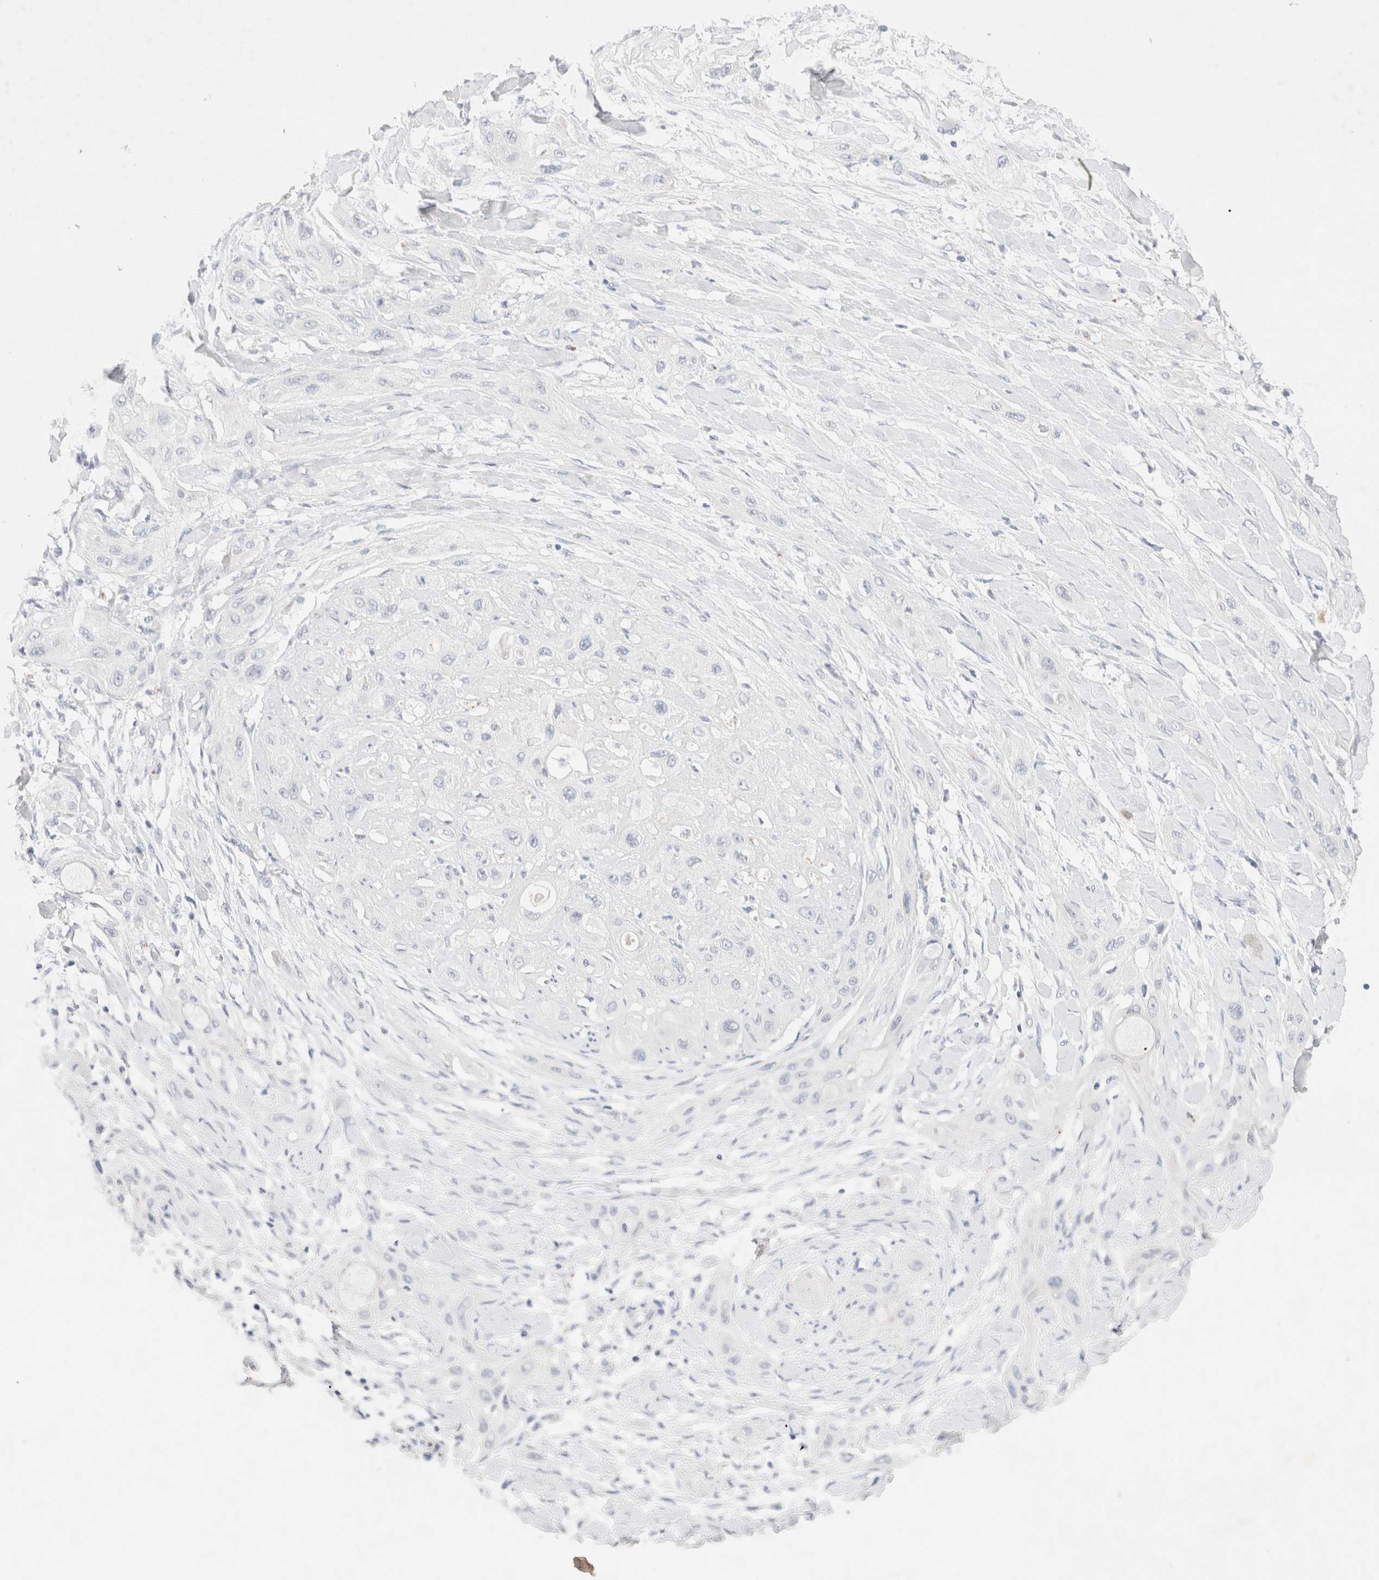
{"staining": {"intensity": "negative", "quantity": "none", "location": "none"}, "tissue": "lung cancer", "cell_type": "Tumor cells", "image_type": "cancer", "snomed": [{"axis": "morphology", "description": "Squamous cell carcinoma, NOS"}, {"axis": "topography", "description": "Lung"}], "caption": "Immunohistochemical staining of lung cancer (squamous cell carcinoma) reveals no significant staining in tumor cells.", "gene": "EPCAM", "patient": {"sex": "female", "age": 47}}